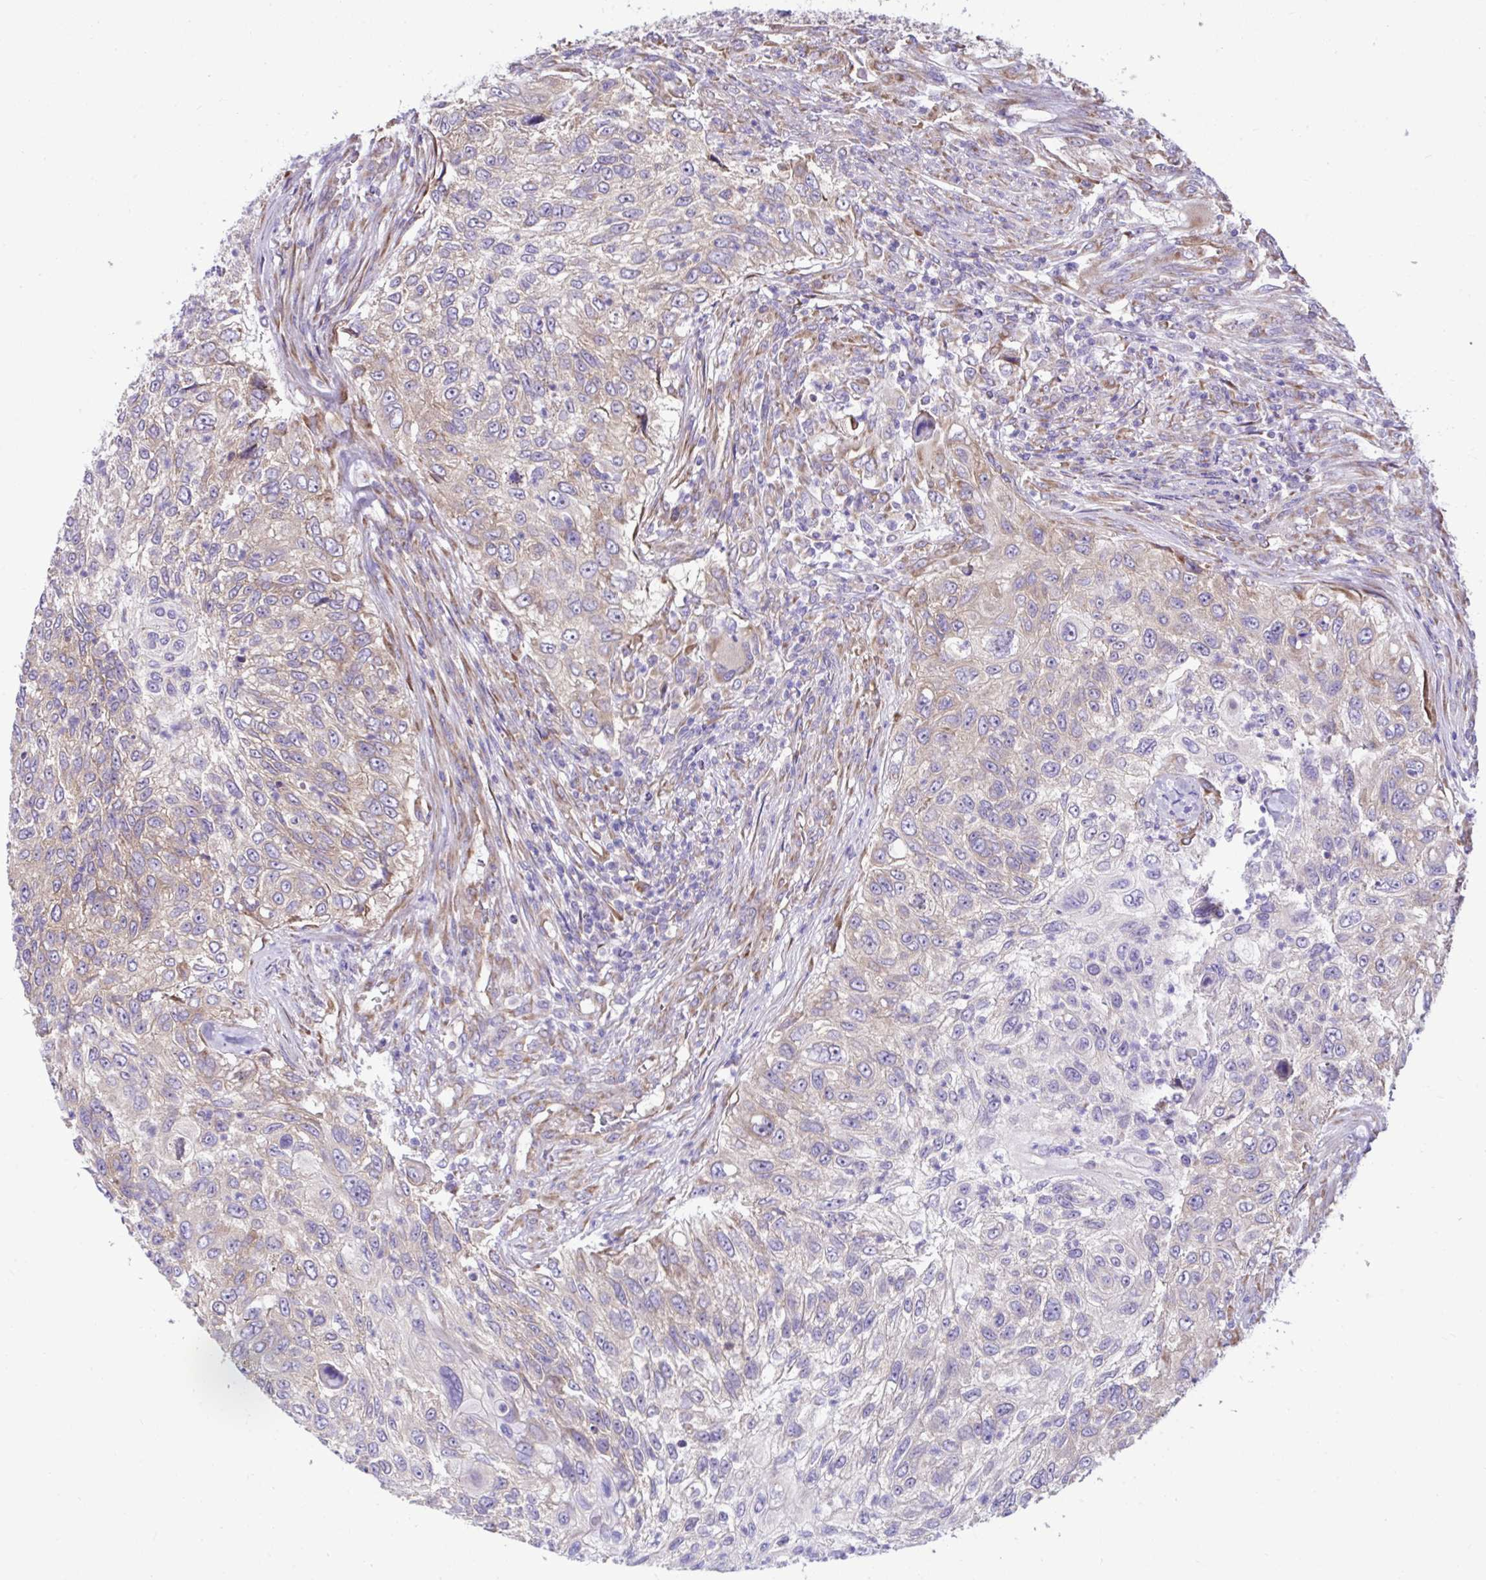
{"staining": {"intensity": "weak", "quantity": "<25%", "location": "cytoplasmic/membranous"}, "tissue": "urothelial cancer", "cell_type": "Tumor cells", "image_type": "cancer", "snomed": [{"axis": "morphology", "description": "Urothelial carcinoma, High grade"}, {"axis": "topography", "description": "Urinary bladder"}], "caption": "Immunohistochemistry (IHC) histopathology image of urothelial carcinoma (high-grade) stained for a protein (brown), which displays no expression in tumor cells. Nuclei are stained in blue.", "gene": "RPL7", "patient": {"sex": "female", "age": 60}}